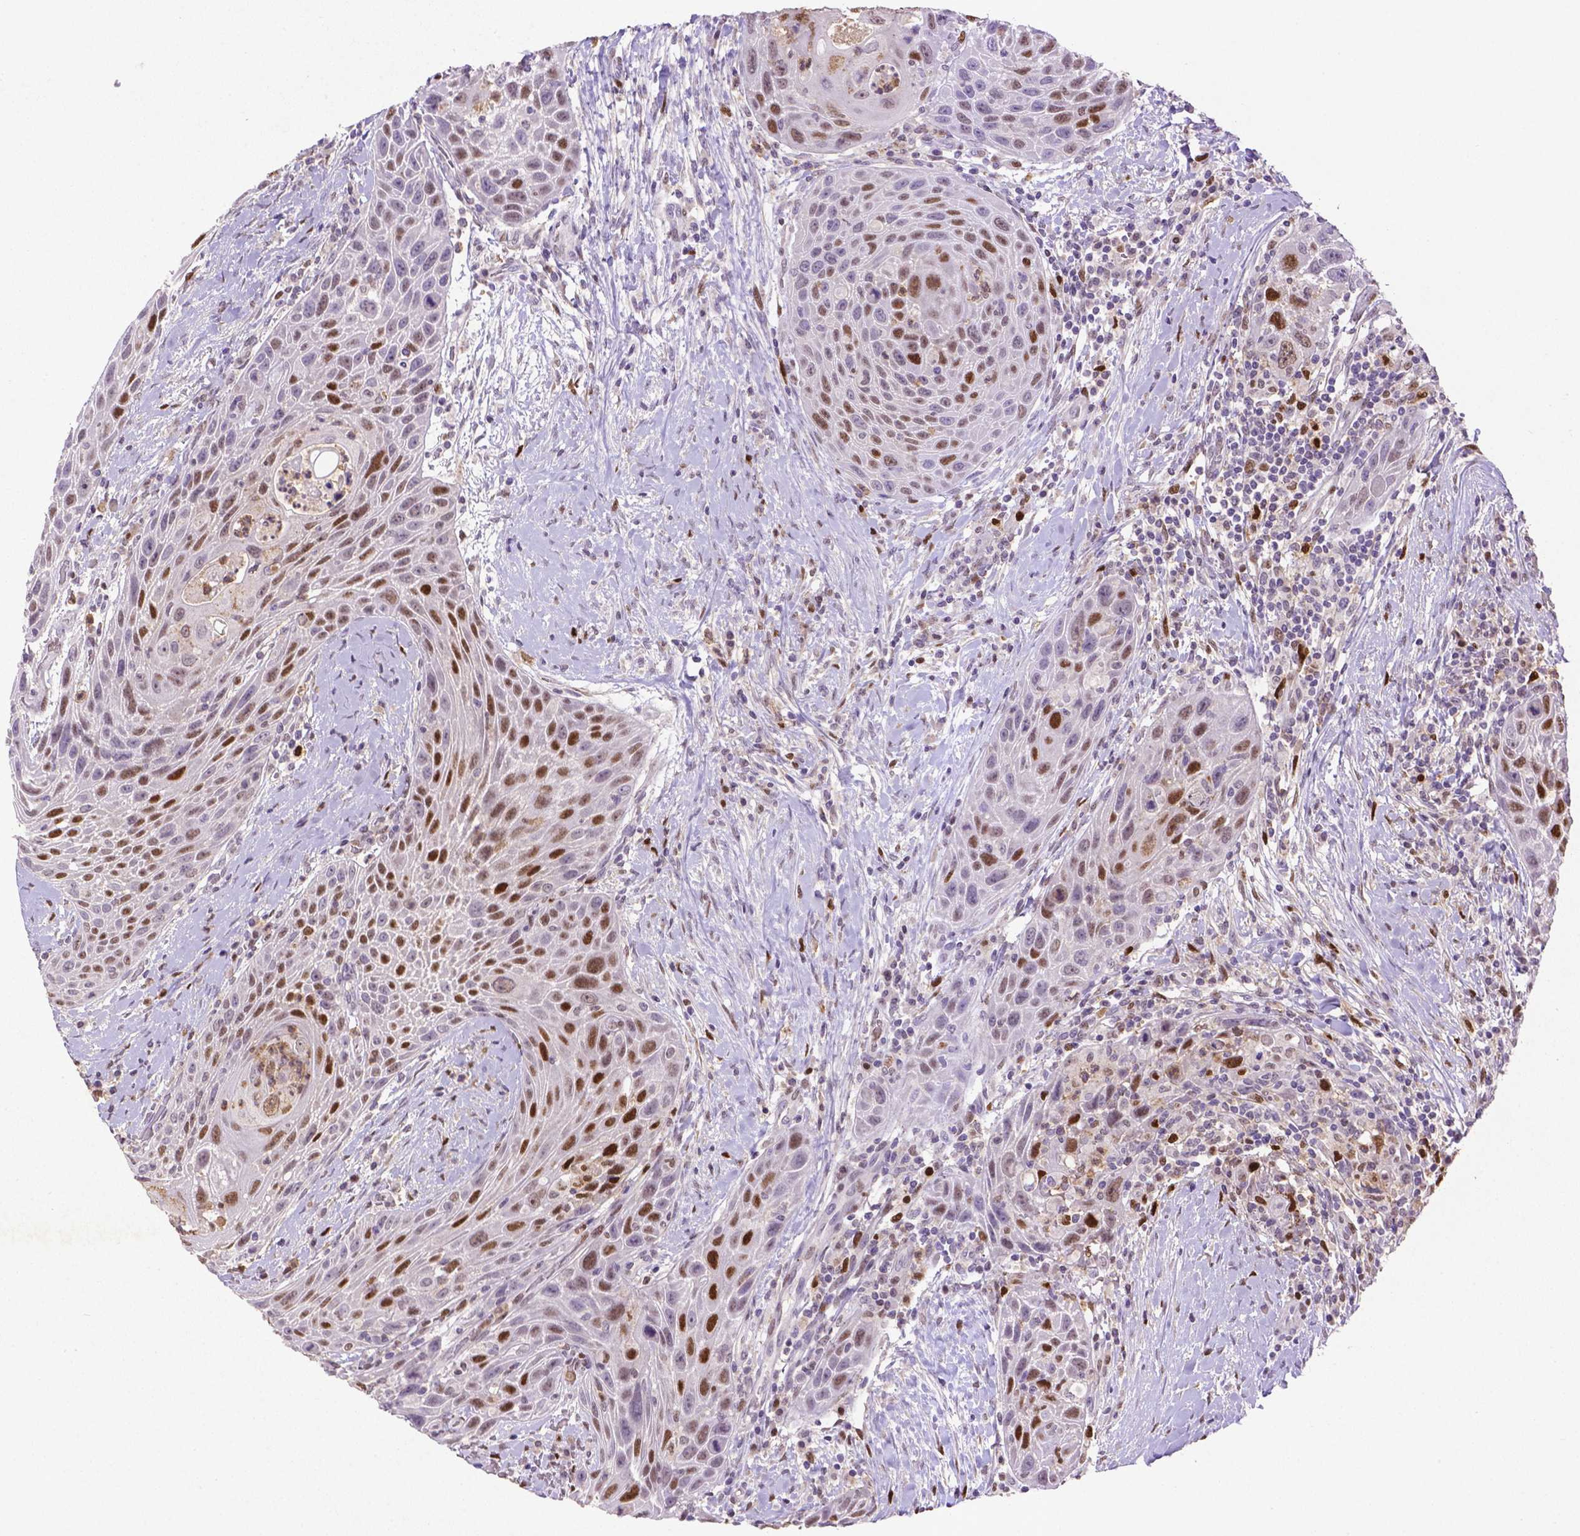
{"staining": {"intensity": "moderate", "quantity": ">75%", "location": "nuclear"}, "tissue": "head and neck cancer", "cell_type": "Tumor cells", "image_type": "cancer", "snomed": [{"axis": "morphology", "description": "Squamous cell carcinoma, NOS"}, {"axis": "topography", "description": "Head-Neck"}], "caption": "A medium amount of moderate nuclear staining is present in about >75% of tumor cells in head and neck squamous cell carcinoma tissue.", "gene": "CDKN1A", "patient": {"sex": "male", "age": 69}}